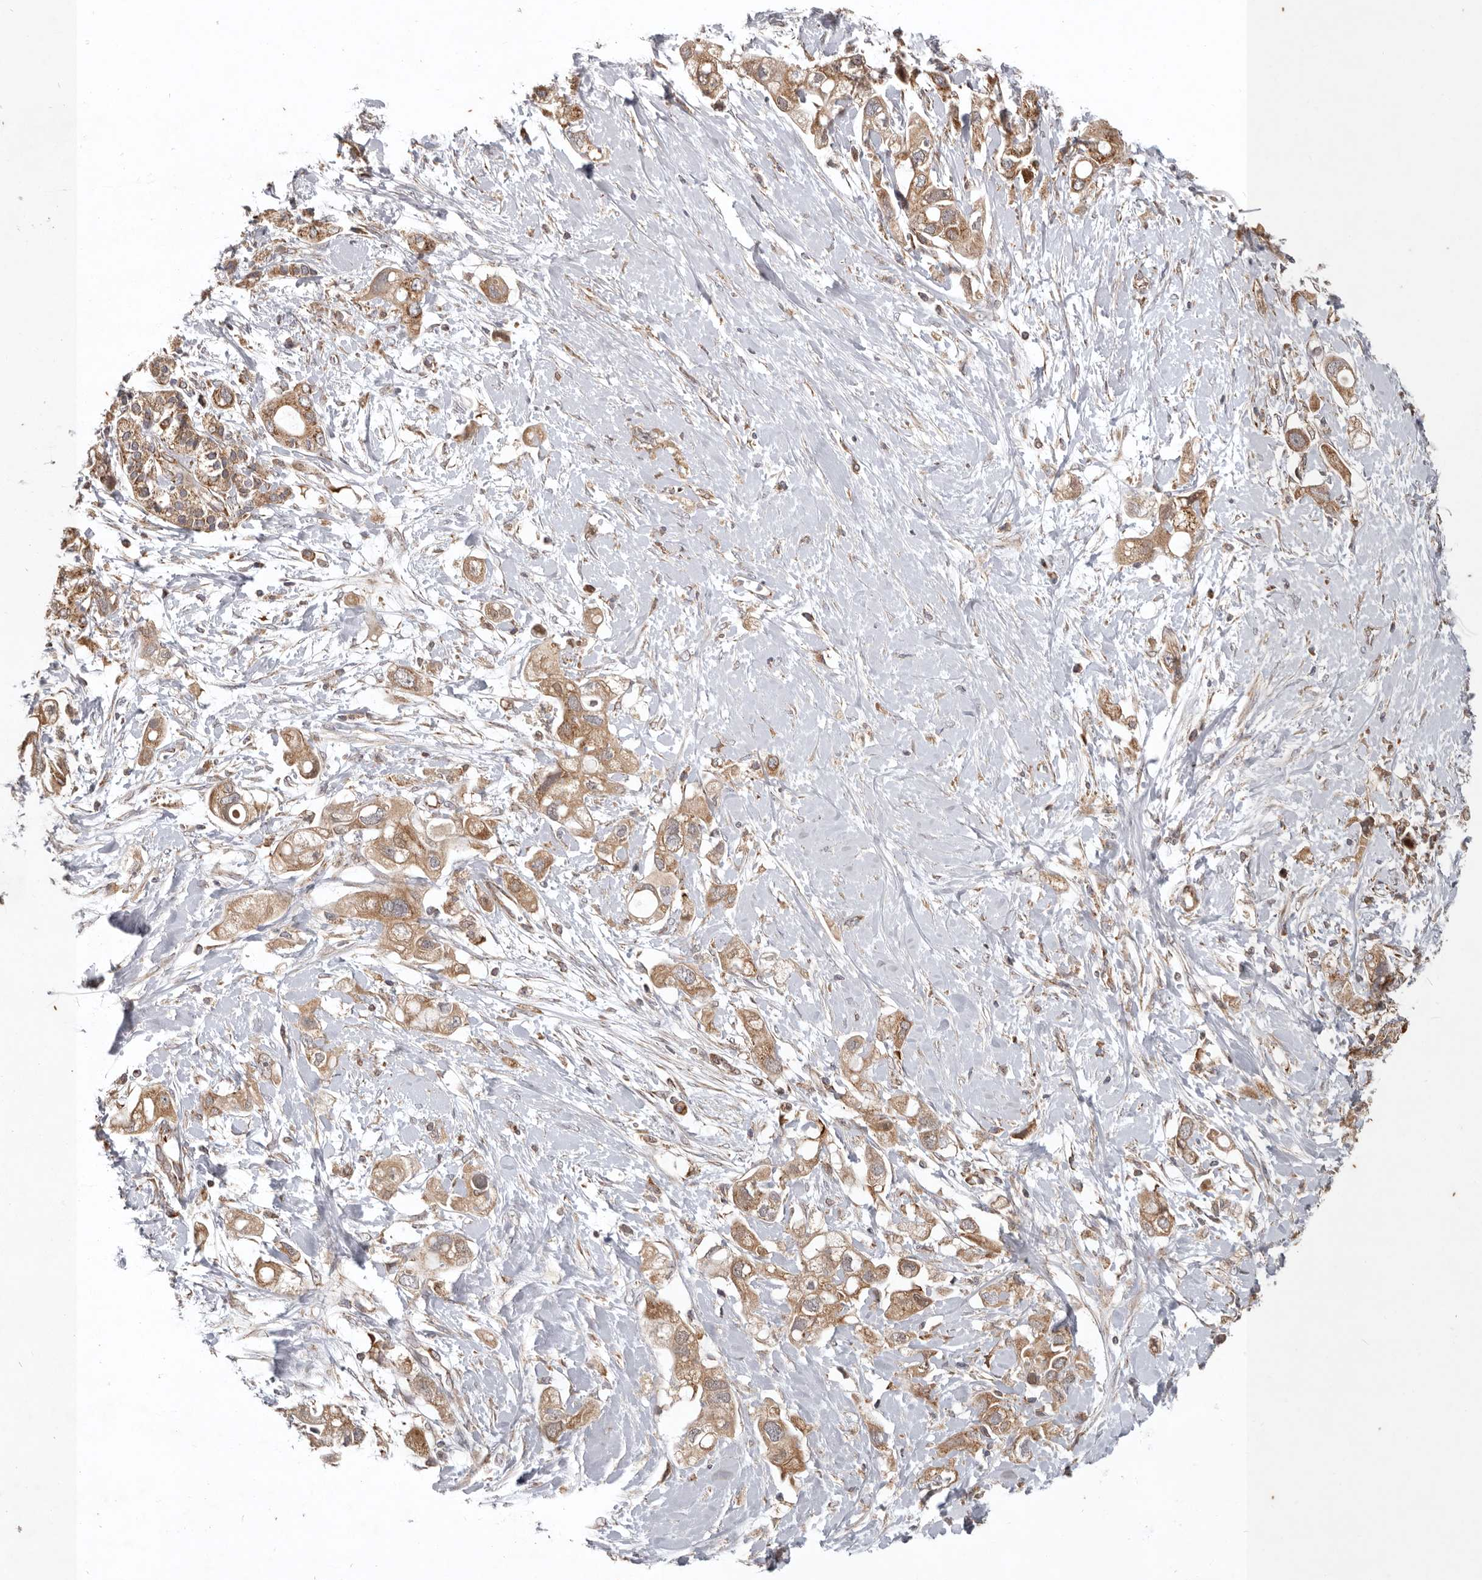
{"staining": {"intensity": "moderate", "quantity": ">75%", "location": "cytoplasmic/membranous"}, "tissue": "pancreatic cancer", "cell_type": "Tumor cells", "image_type": "cancer", "snomed": [{"axis": "morphology", "description": "Adenocarcinoma, NOS"}, {"axis": "topography", "description": "Pancreas"}], "caption": "Immunohistochemistry image of neoplastic tissue: pancreatic adenocarcinoma stained using IHC displays medium levels of moderate protein expression localized specifically in the cytoplasmic/membranous of tumor cells, appearing as a cytoplasmic/membranous brown color.", "gene": "MRPS10", "patient": {"sex": "female", "age": 56}}